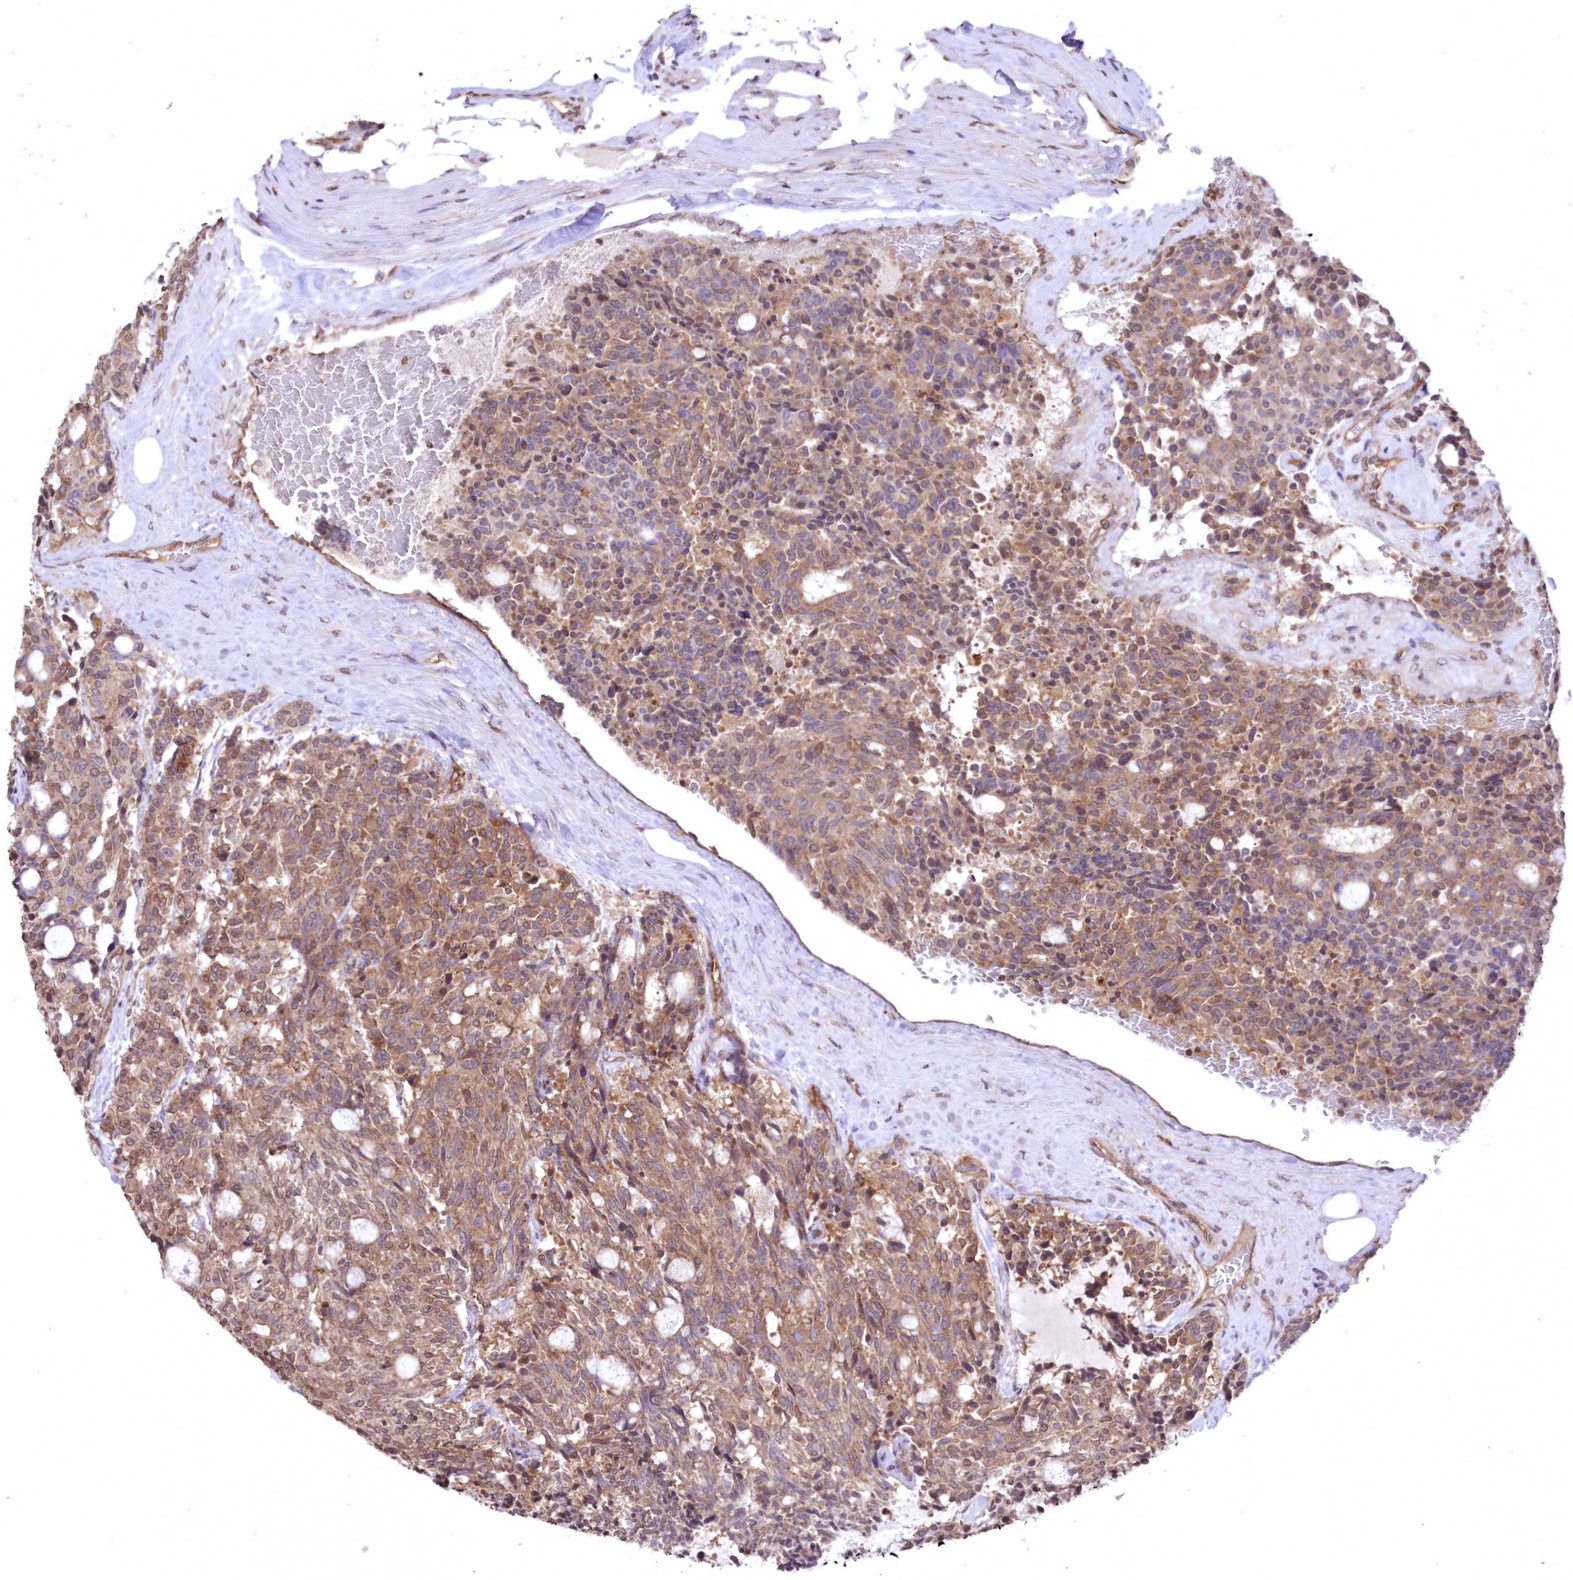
{"staining": {"intensity": "moderate", "quantity": ">75%", "location": "cytoplasmic/membranous"}, "tissue": "carcinoid", "cell_type": "Tumor cells", "image_type": "cancer", "snomed": [{"axis": "morphology", "description": "Carcinoid, malignant, NOS"}, {"axis": "topography", "description": "Pancreas"}], "caption": "Carcinoid (malignant) tissue reveals moderate cytoplasmic/membranous staining in approximately >75% of tumor cells", "gene": "FCHO2", "patient": {"sex": "female", "age": 54}}